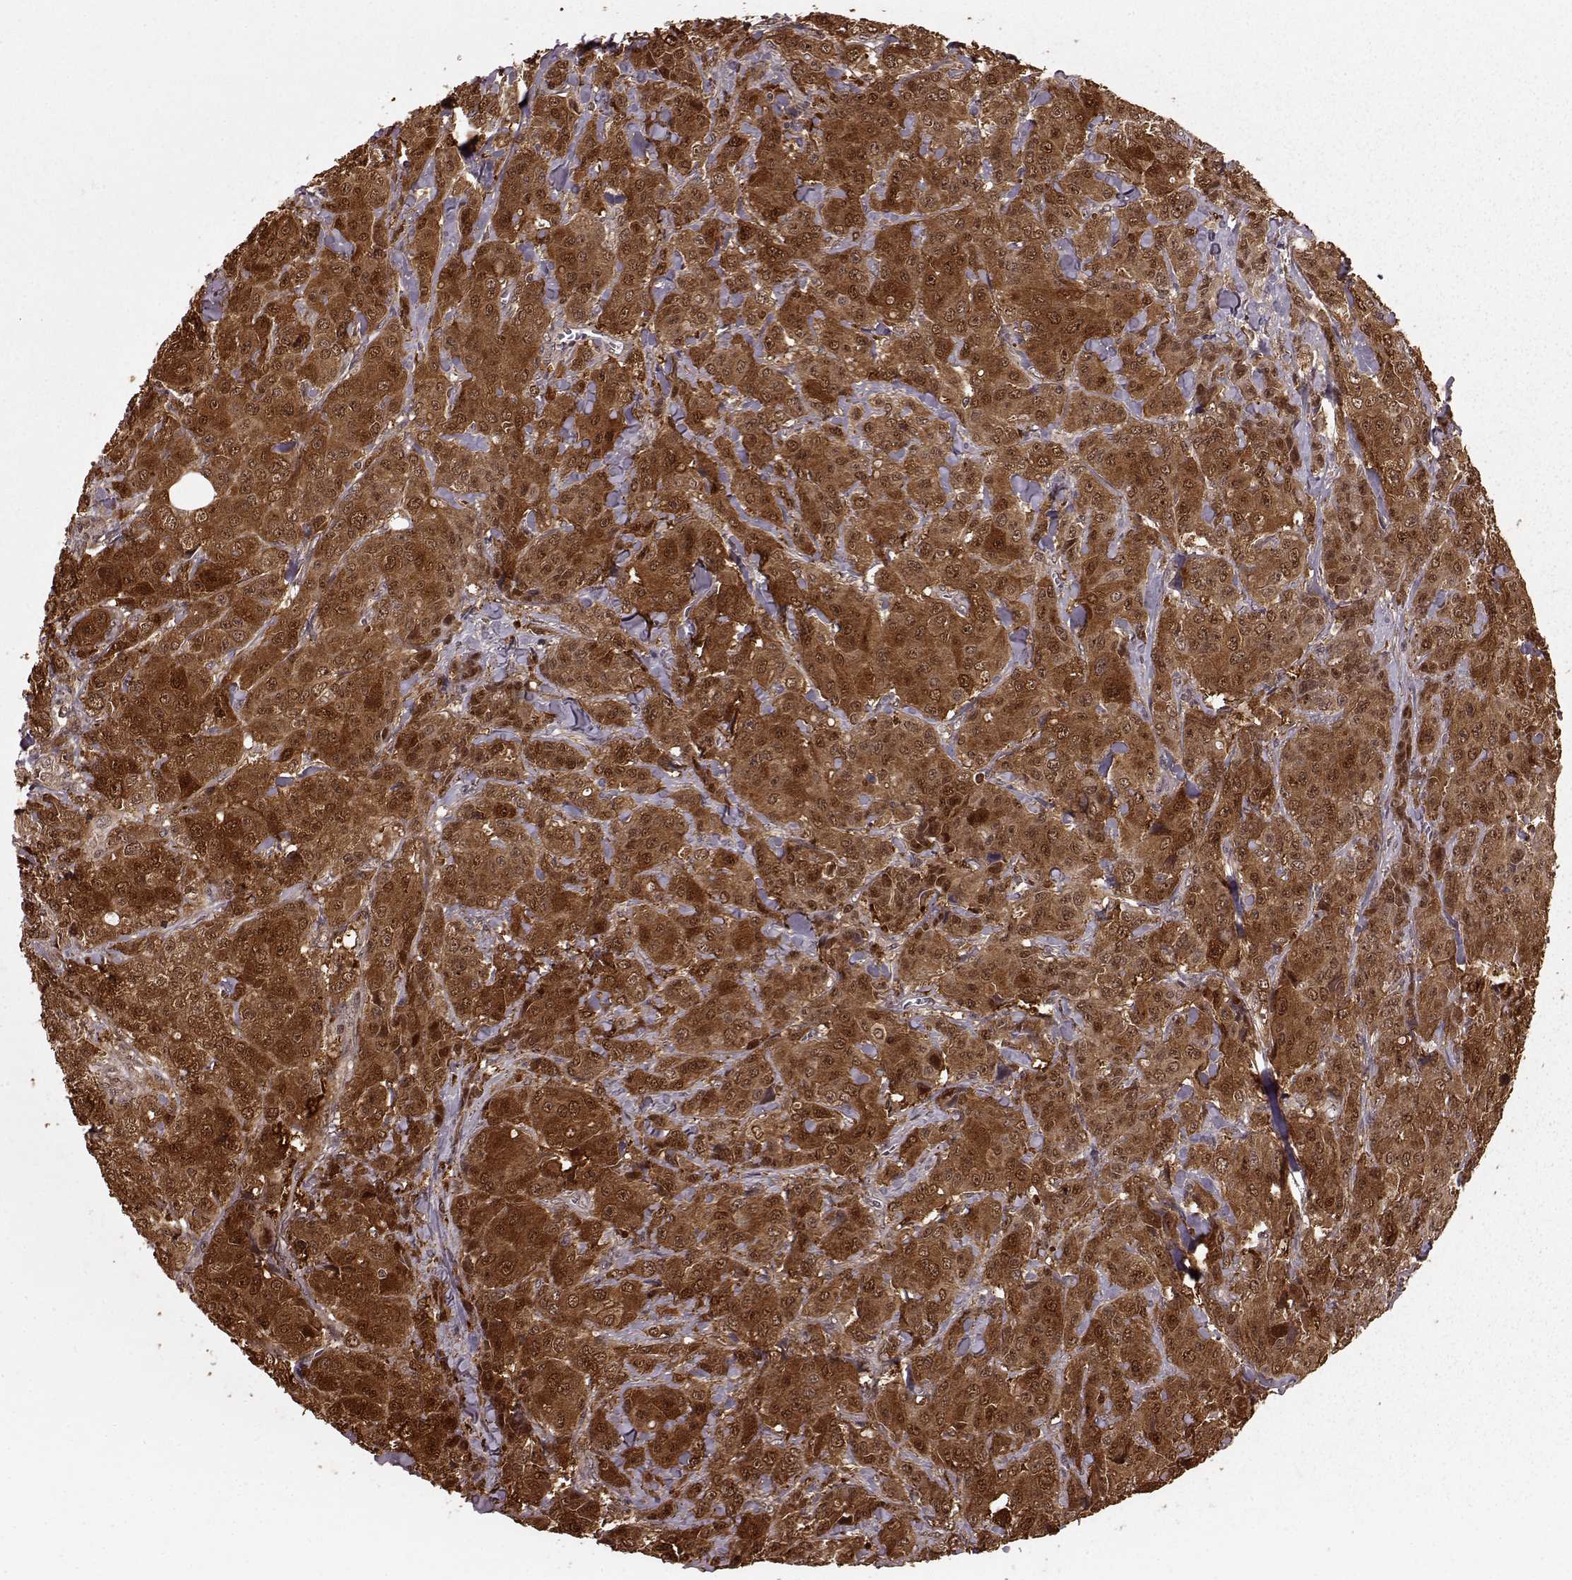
{"staining": {"intensity": "strong", "quantity": ">75%", "location": "cytoplasmic/membranous,nuclear"}, "tissue": "breast cancer", "cell_type": "Tumor cells", "image_type": "cancer", "snomed": [{"axis": "morphology", "description": "Duct carcinoma"}, {"axis": "topography", "description": "Breast"}], "caption": "A brown stain highlights strong cytoplasmic/membranous and nuclear expression of a protein in breast intraductal carcinoma tumor cells. The staining was performed using DAB to visualize the protein expression in brown, while the nuclei were stained in blue with hematoxylin (Magnification: 20x).", "gene": "GSS", "patient": {"sex": "female", "age": 43}}